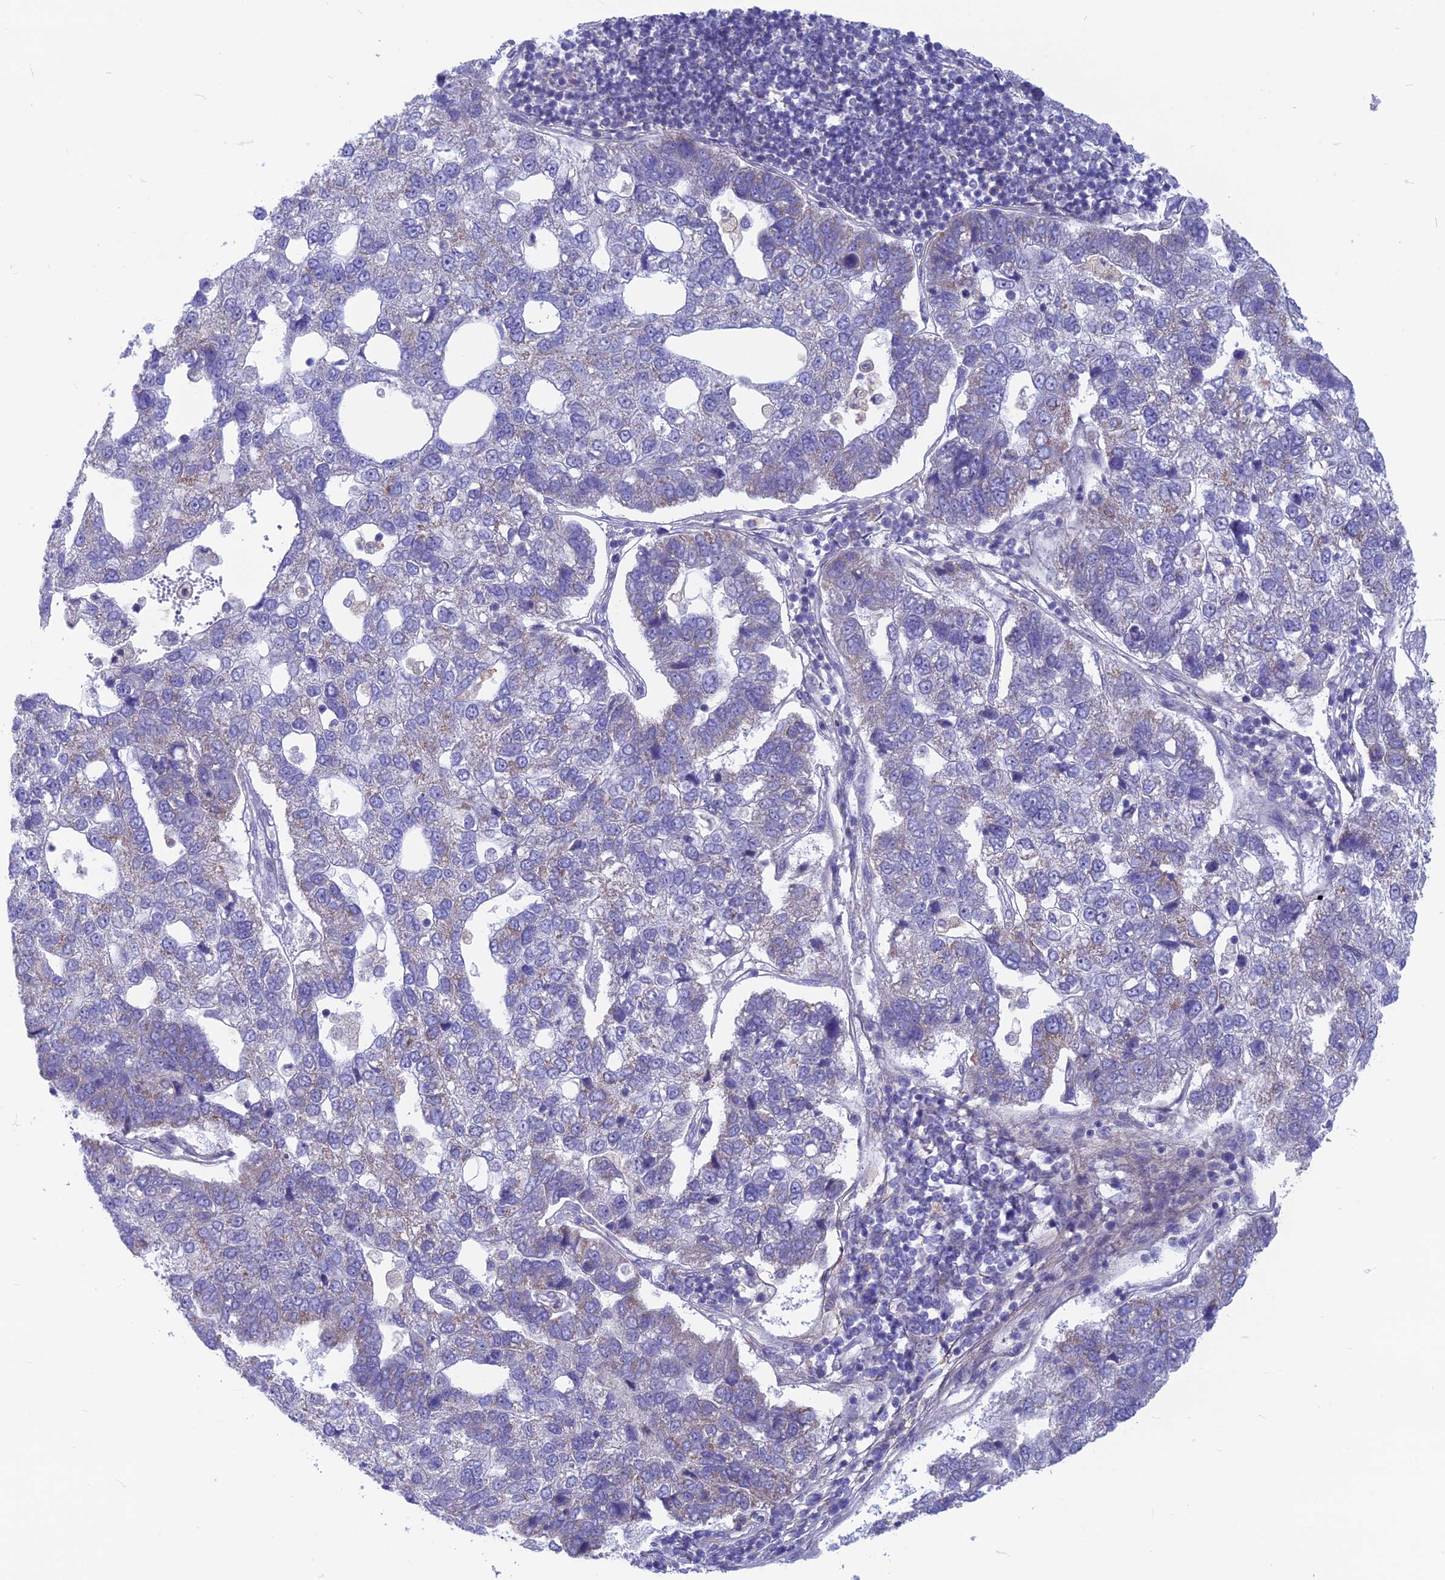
{"staining": {"intensity": "weak", "quantity": "<25%", "location": "cytoplasmic/membranous"}, "tissue": "pancreatic cancer", "cell_type": "Tumor cells", "image_type": "cancer", "snomed": [{"axis": "morphology", "description": "Adenocarcinoma, NOS"}, {"axis": "topography", "description": "Pancreas"}], "caption": "This is an IHC histopathology image of pancreatic cancer (adenocarcinoma). There is no positivity in tumor cells.", "gene": "PLAC9", "patient": {"sex": "female", "age": 61}}